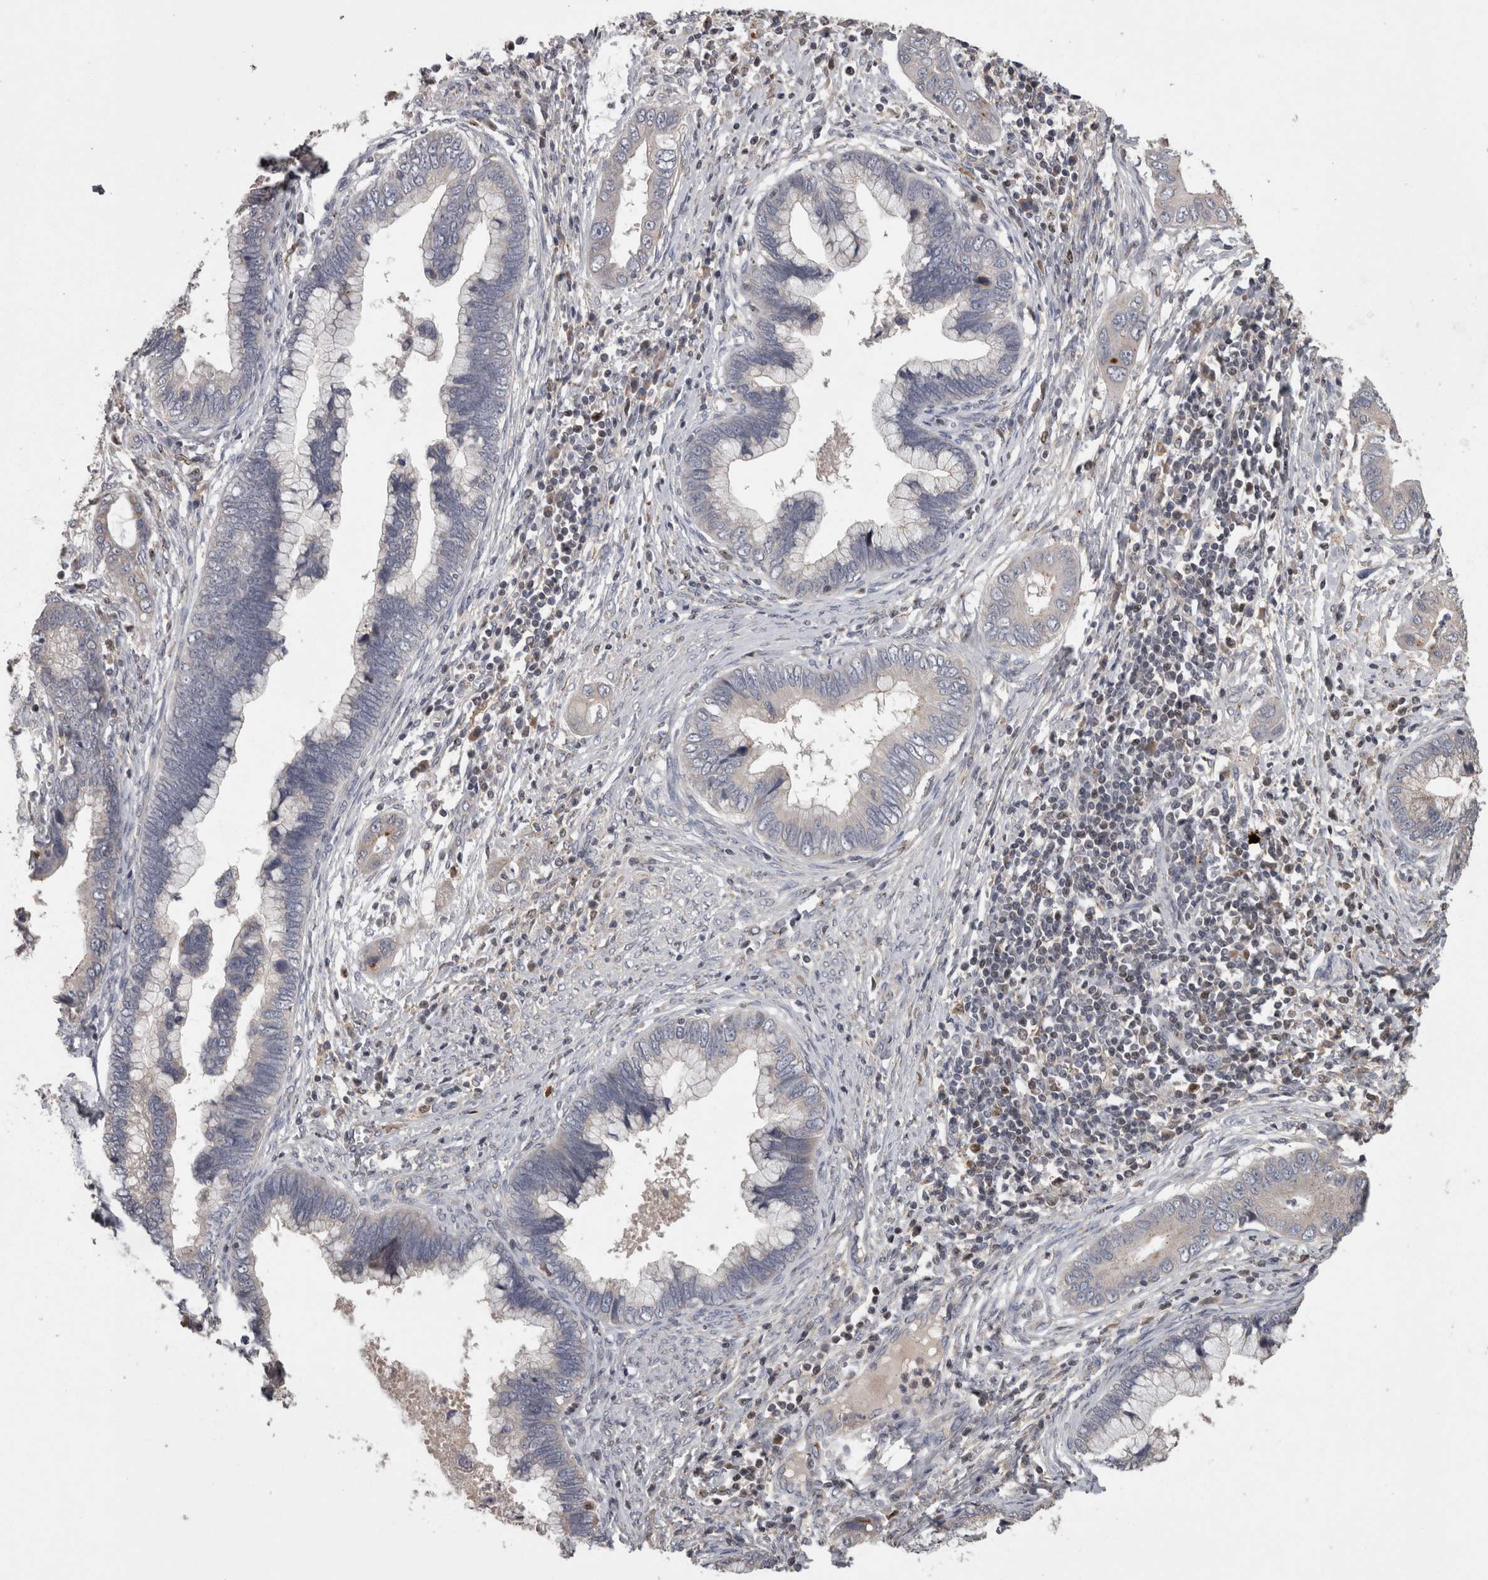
{"staining": {"intensity": "weak", "quantity": "<25%", "location": "cytoplasmic/membranous"}, "tissue": "cervical cancer", "cell_type": "Tumor cells", "image_type": "cancer", "snomed": [{"axis": "morphology", "description": "Adenocarcinoma, NOS"}, {"axis": "topography", "description": "Cervix"}], "caption": "IHC photomicrograph of neoplastic tissue: cervical cancer (adenocarcinoma) stained with DAB displays no significant protein positivity in tumor cells. (DAB (3,3'-diaminobenzidine) IHC visualized using brightfield microscopy, high magnification).", "gene": "PCM1", "patient": {"sex": "female", "age": 44}}